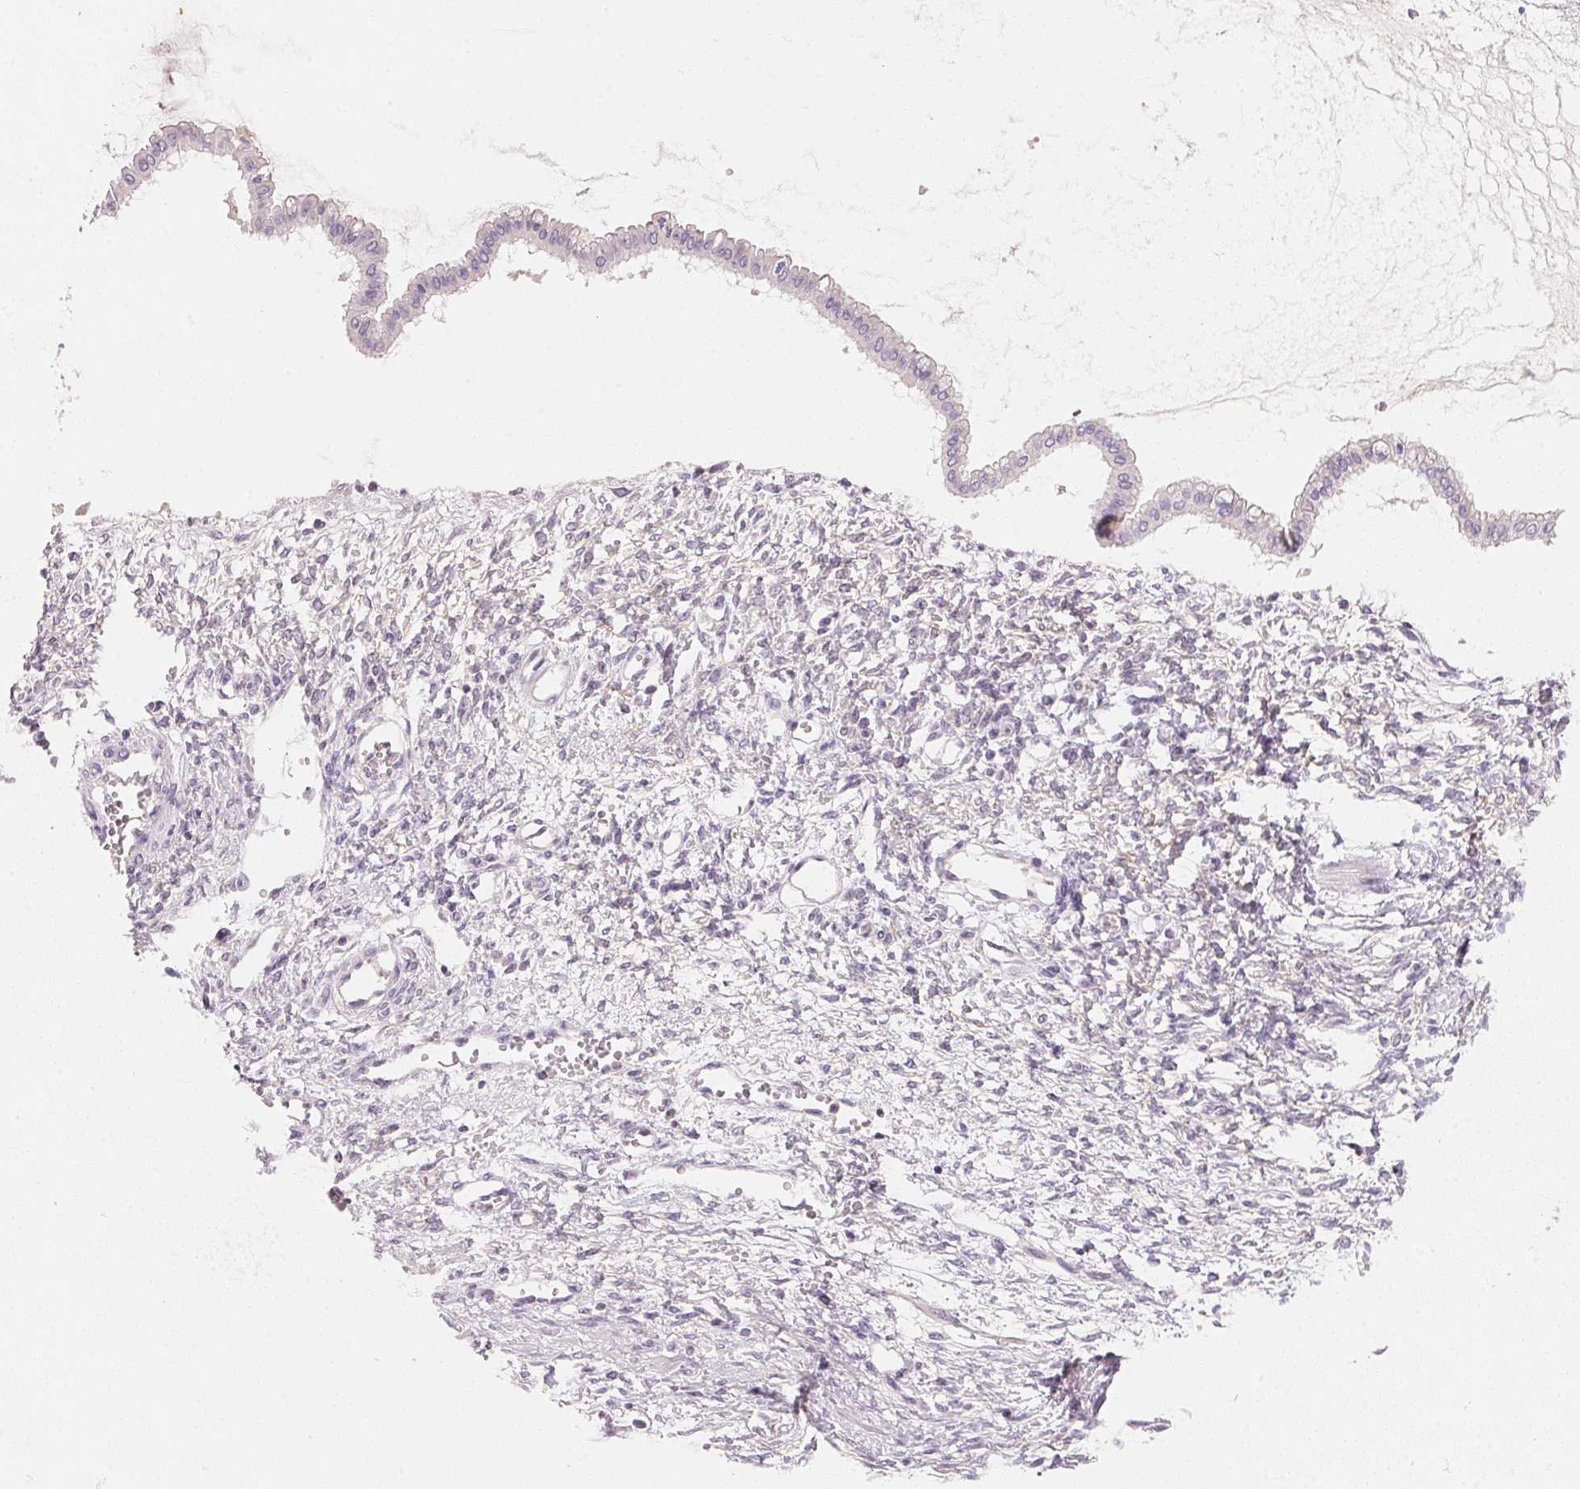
{"staining": {"intensity": "negative", "quantity": "none", "location": "none"}, "tissue": "ovarian cancer", "cell_type": "Tumor cells", "image_type": "cancer", "snomed": [{"axis": "morphology", "description": "Cystadenocarcinoma, mucinous, NOS"}, {"axis": "topography", "description": "Ovary"}], "caption": "A high-resolution photomicrograph shows IHC staining of ovarian mucinous cystadenocarcinoma, which demonstrates no significant staining in tumor cells.", "gene": "MCOLN3", "patient": {"sex": "female", "age": 73}}